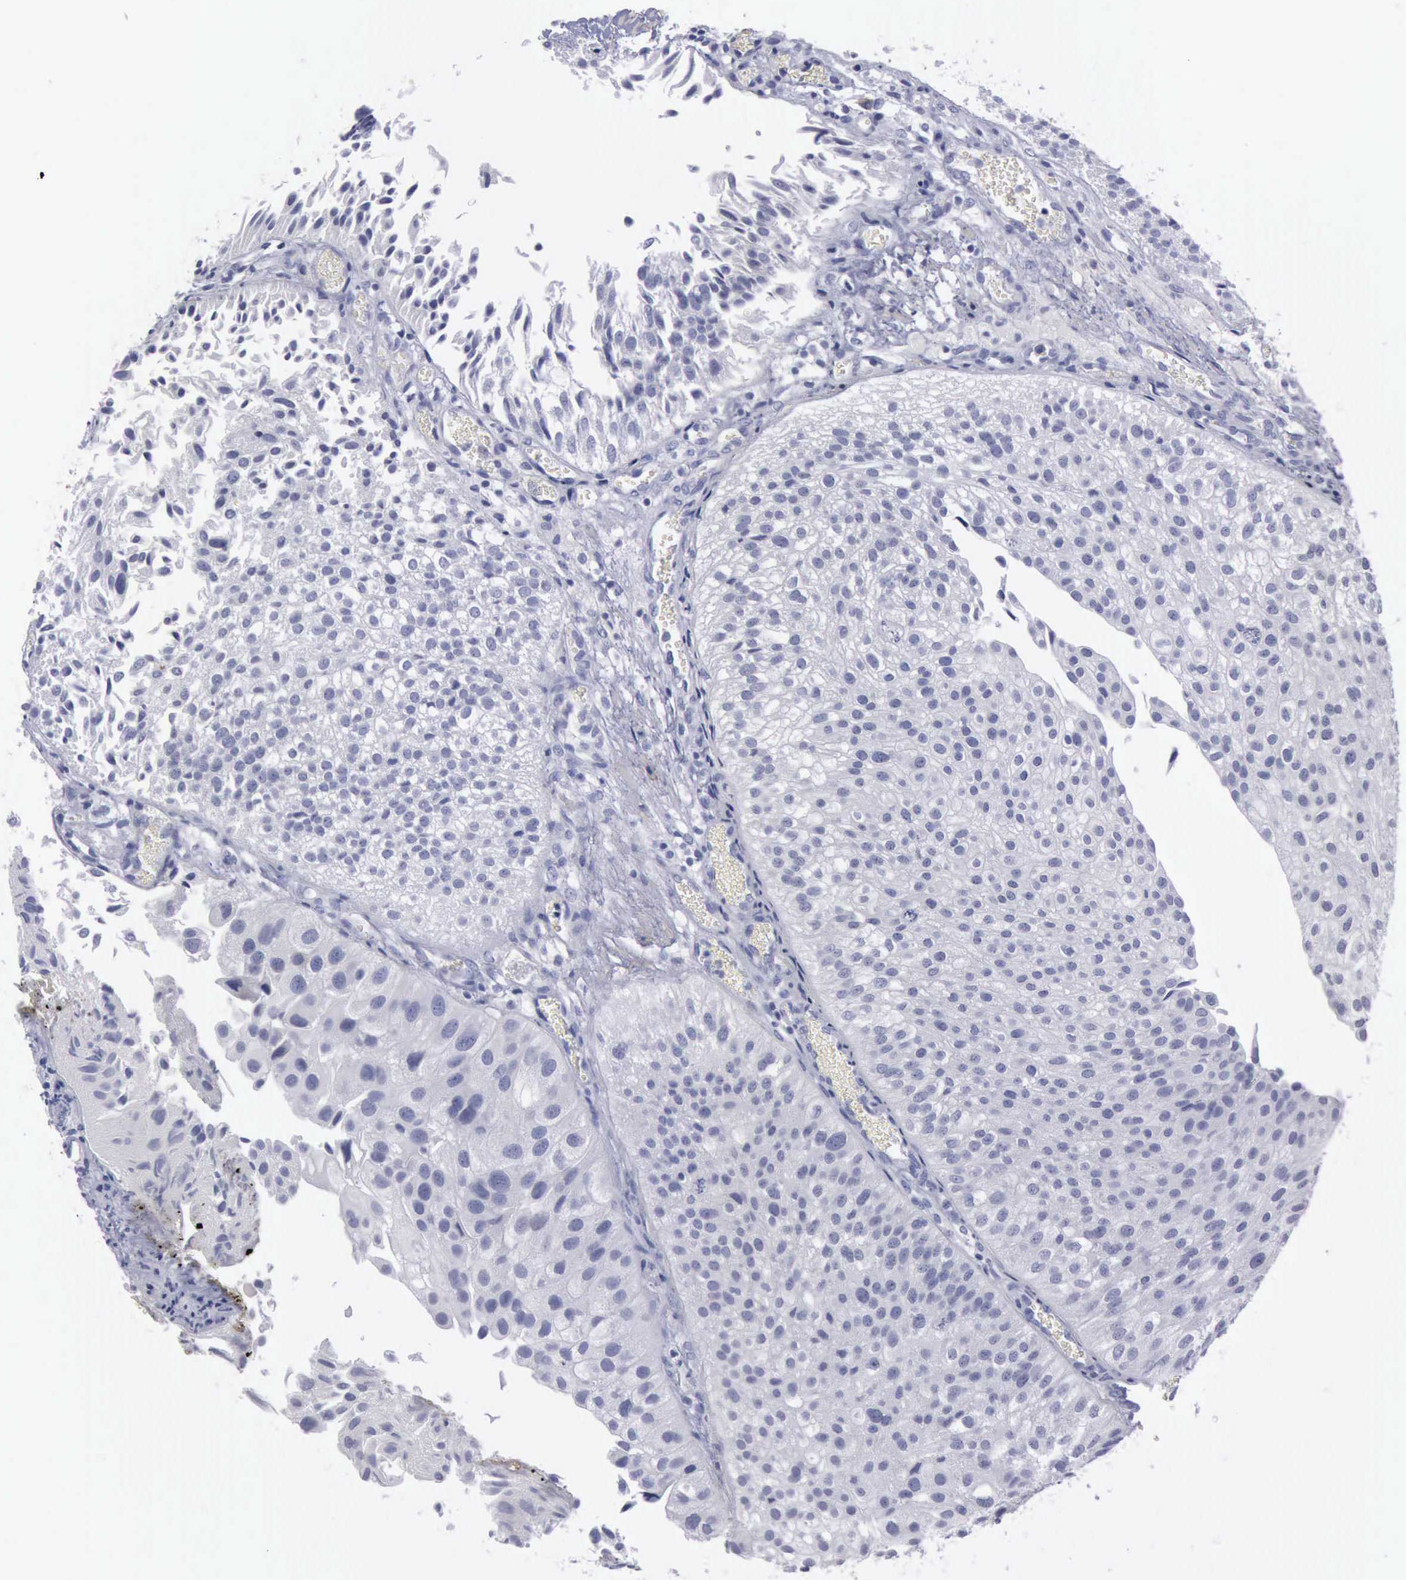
{"staining": {"intensity": "negative", "quantity": "none", "location": "none"}, "tissue": "urothelial cancer", "cell_type": "Tumor cells", "image_type": "cancer", "snomed": [{"axis": "morphology", "description": "Urothelial carcinoma, Low grade"}, {"axis": "topography", "description": "Urinary bladder"}], "caption": "The IHC histopathology image has no significant positivity in tumor cells of low-grade urothelial carcinoma tissue. (DAB (3,3'-diaminobenzidine) IHC visualized using brightfield microscopy, high magnification).", "gene": "CDH2", "patient": {"sex": "female", "age": 89}}